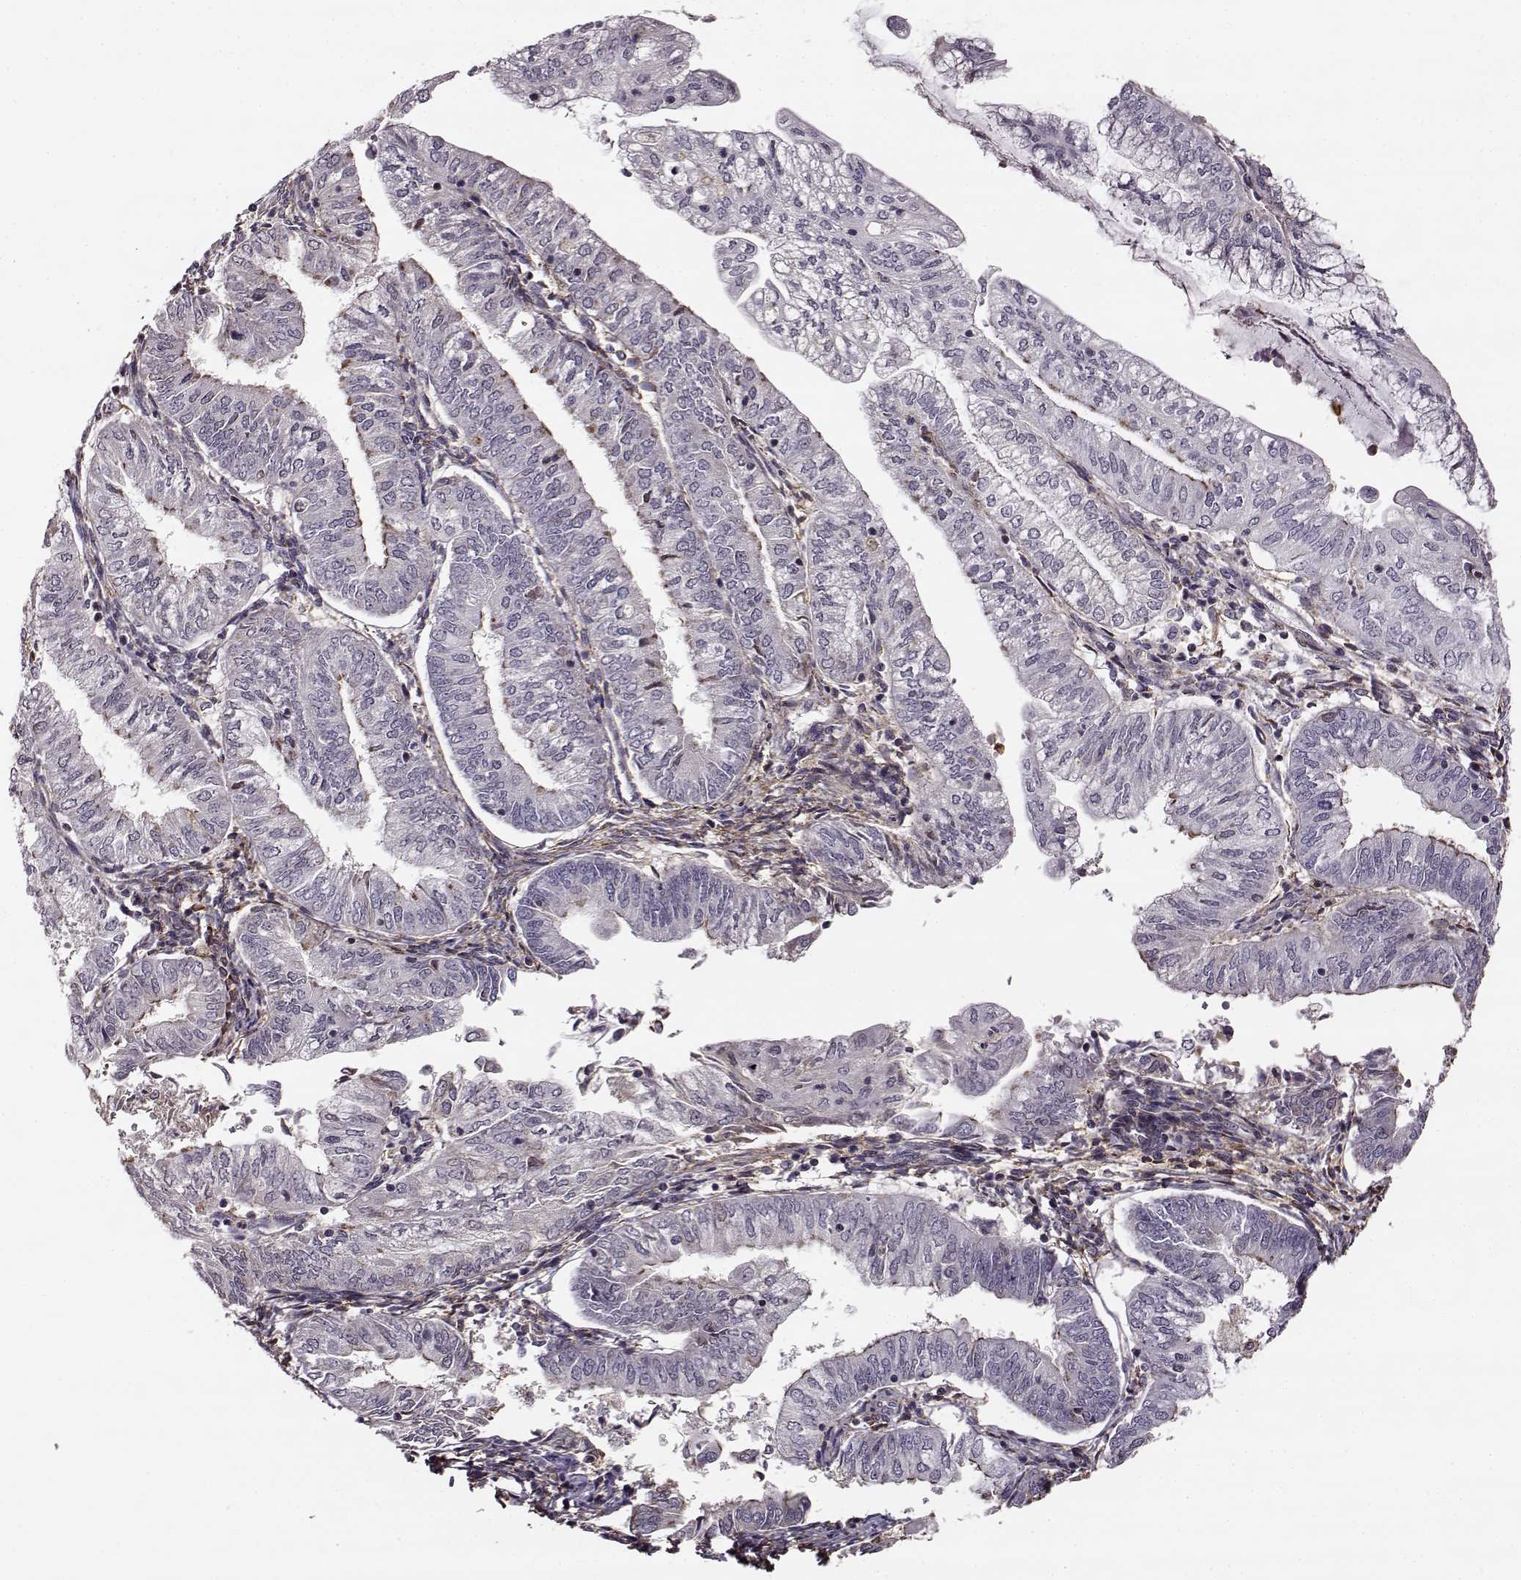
{"staining": {"intensity": "negative", "quantity": "none", "location": "none"}, "tissue": "endometrial cancer", "cell_type": "Tumor cells", "image_type": "cancer", "snomed": [{"axis": "morphology", "description": "Adenocarcinoma, NOS"}, {"axis": "topography", "description": "Endometrium"}], "caption": "This is an immunohistochemistry image of endometrial adenocarcinoma. There is no staining in tumor cells.", "gene": "MFSD1", "patient": {"sex": "female", "age": 55}}